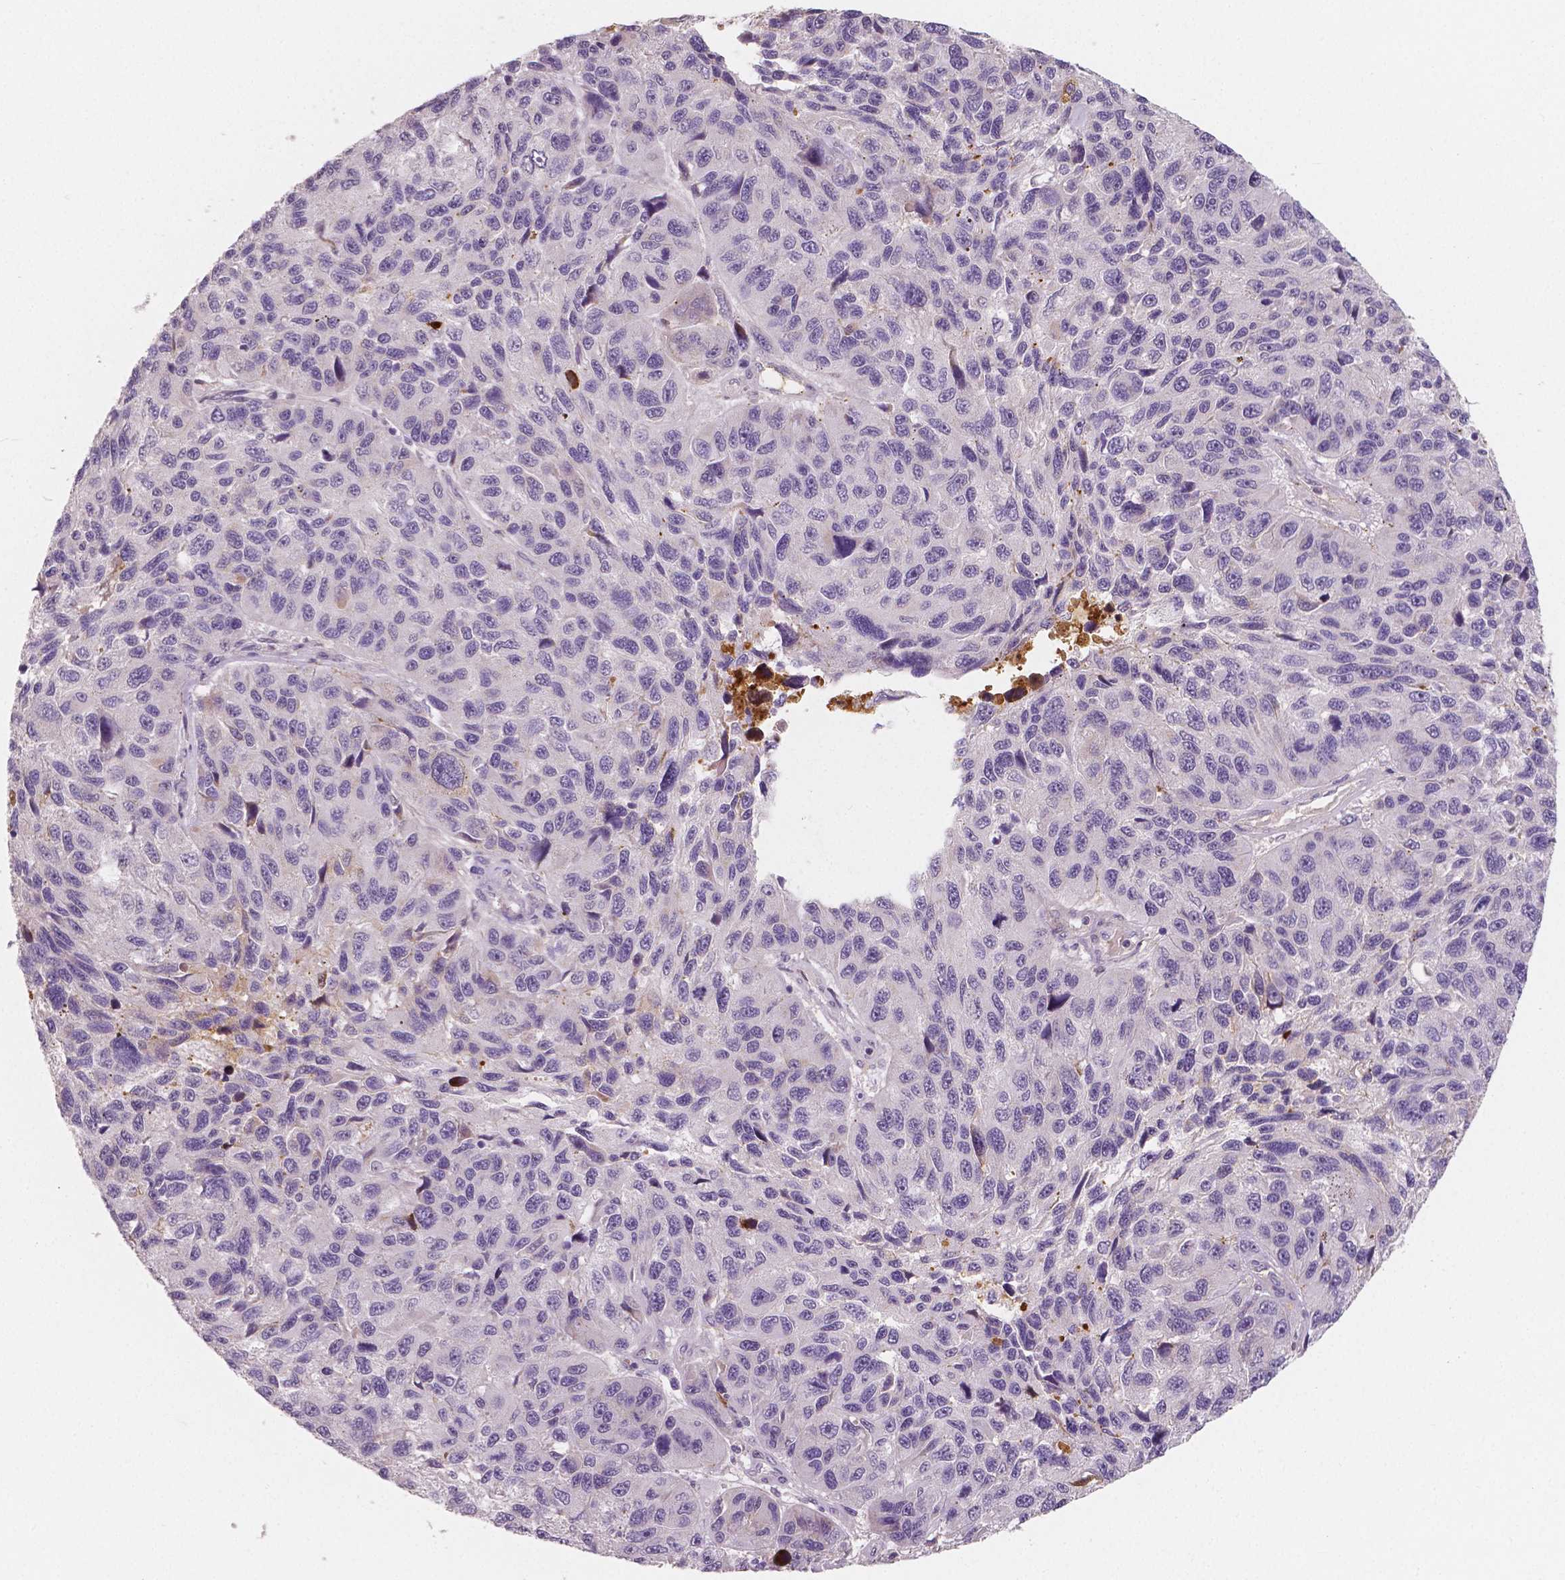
{"staining": {"intensity": "negative", "quantity": "none", "location": "none"}, "tissue": "melanoma", "cell_type": "Tumor cells", "image_type": "cancer", "snomed": [{"axis": "morphology", "description": "Malignant melanoma, NOS"}, {"axis": "topography", "description": "Skin"}], "caption": "IHC photomicrograph of human malignant melanoma stained for a protein (brown), which reveals no expression in tumor cells. (Brightfield microscopy of DAB (3,3'-diaminobenzidine) immunohistochemistry at high magnification).", "gene": "APOA4", "patient": {"sex": "male", "age": 53}}